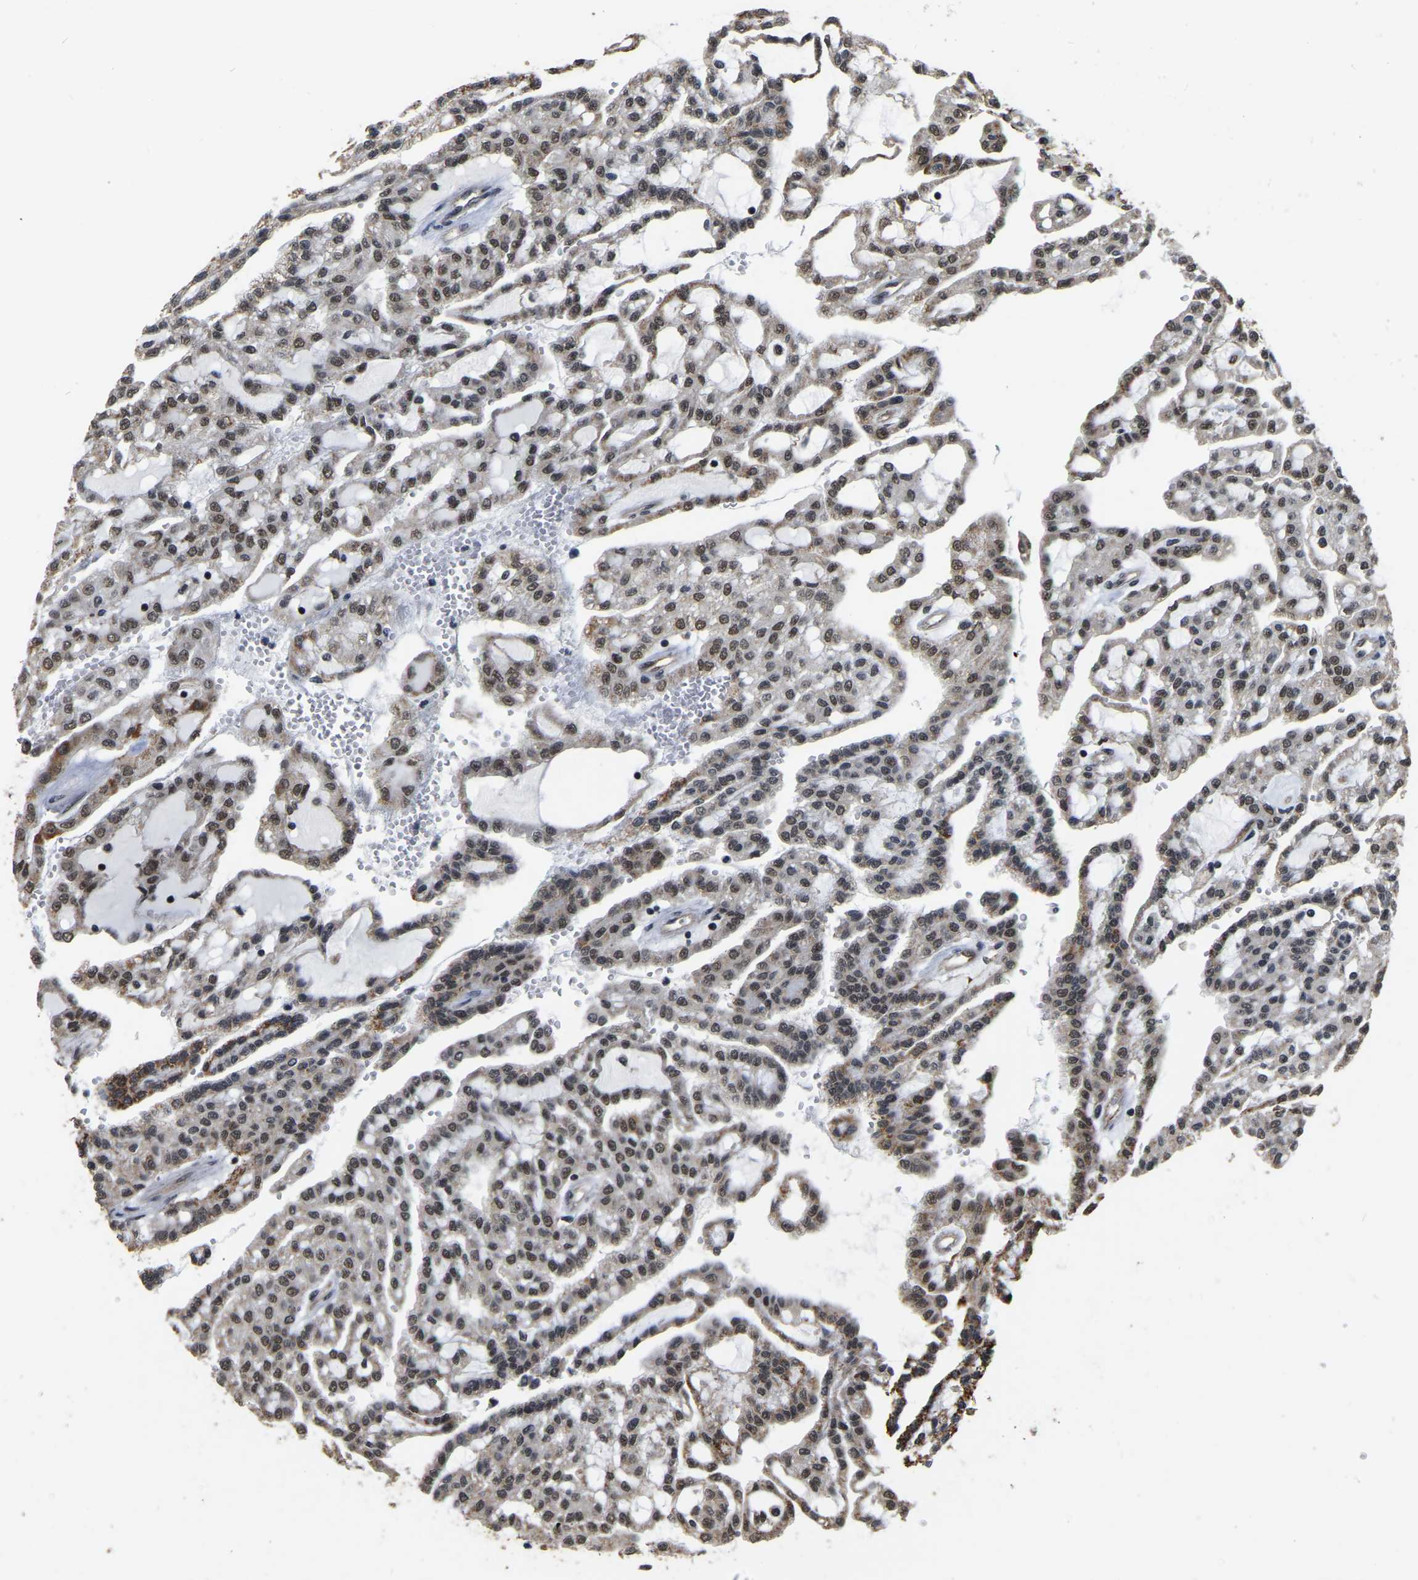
{"staining": {"intensity": "weak", "quantity": "25%-75%", "location": "cytoplasmic/membranous,nuclear"}, "tissue": "renal cancer", "cell_type": "Tumor cells", "image_type": "cancer", "snomed": [{"axis": "morphology", "description": "Adenocarcinoma, NOS"}, {"axis": "topography", "description": "Kidney"}], "caption": "IHC (DAB) staining of human renal cancer shows weak cytoplasmic/membranous and nuclear protein expression in about 25%-75% of tumor cells.", "gene": "CIAO1", "patient": {"sex": "male", "age": 63}}